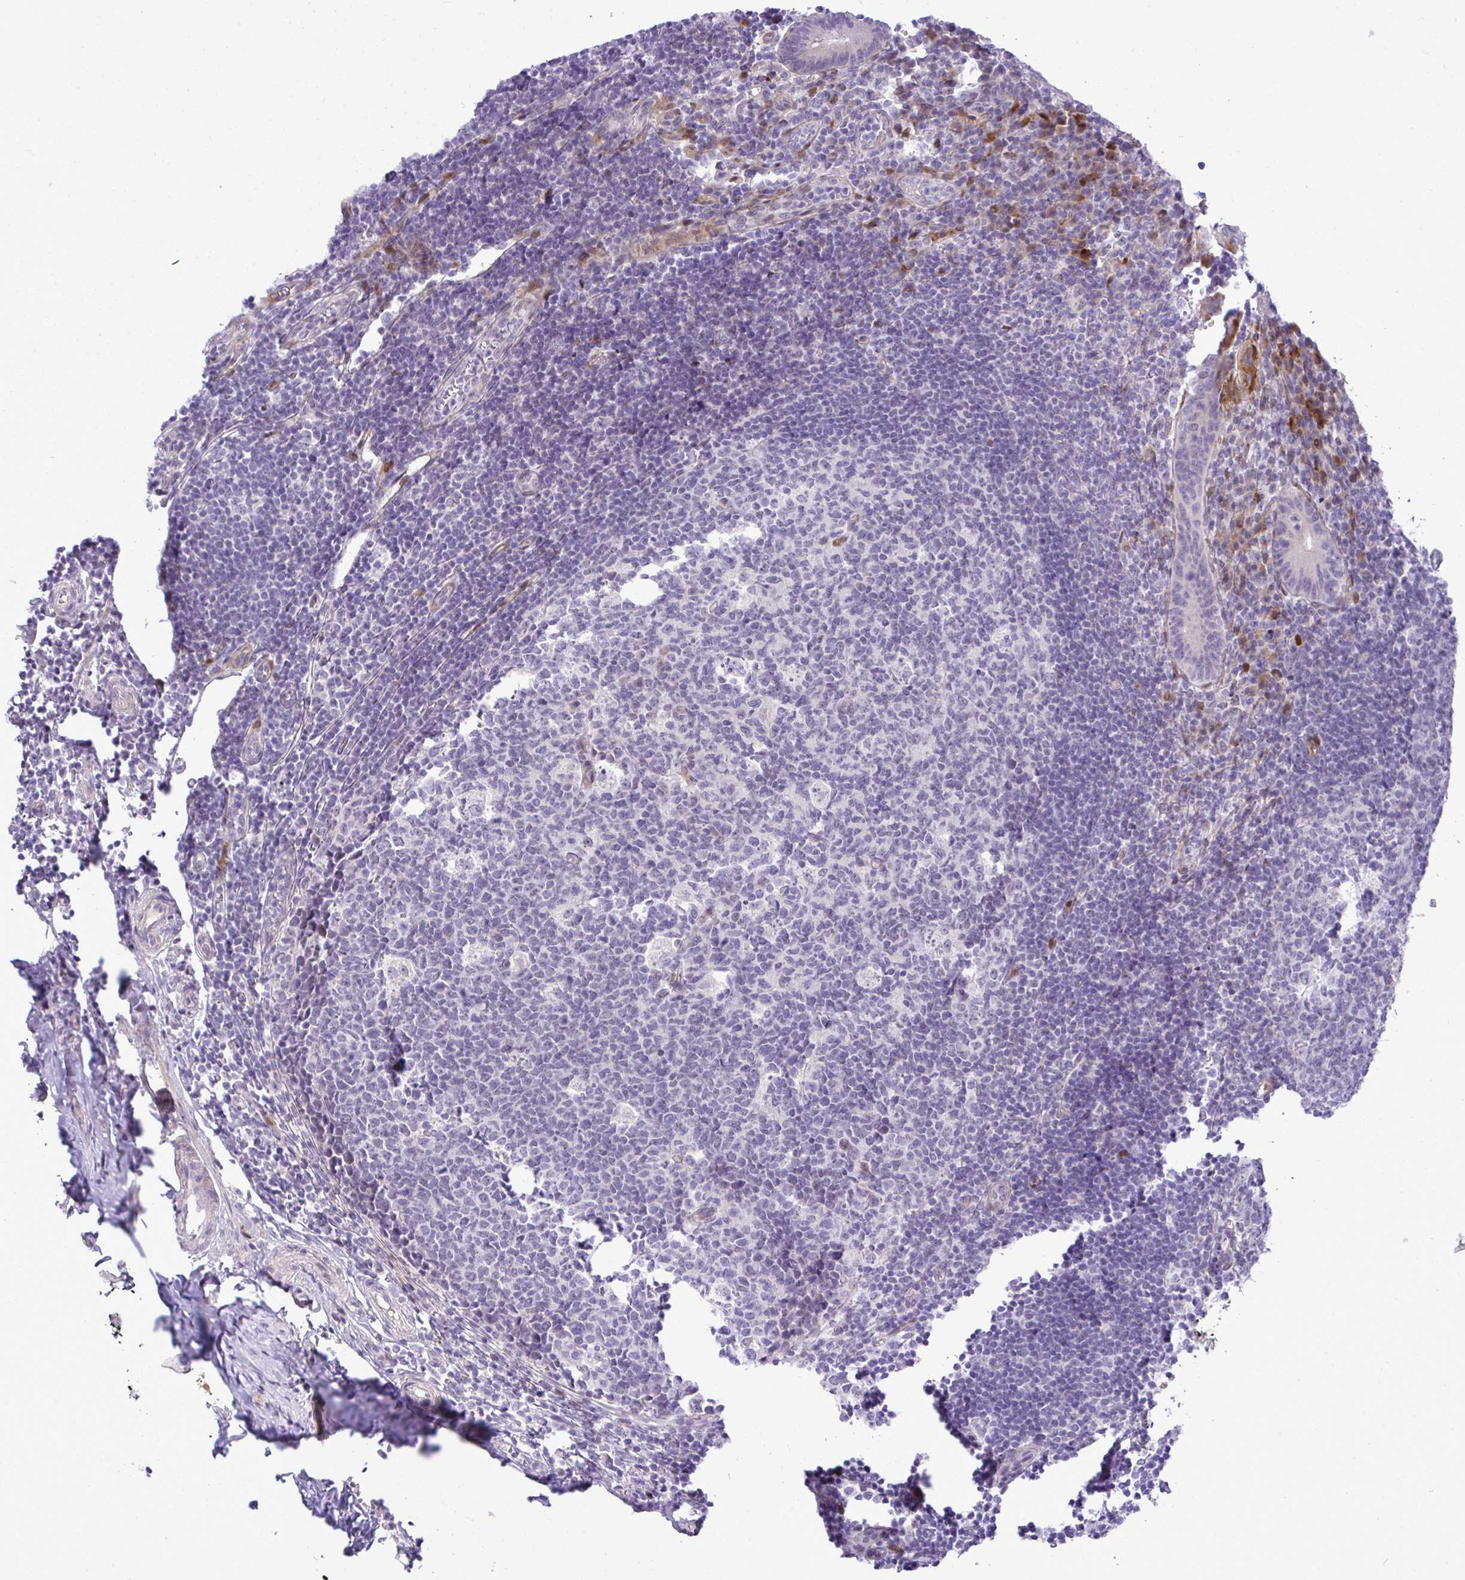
{"staining": {"intensity": "strong", "quantity": "<25%", "location": "cytoplasmic/membranous"}, "tissue": "appendix", "cell_type": "Glandular cells", "image_type": "normal", "snomed": [{"axis": "morphology", "description": "Normal tissue, NOS"}, {"axis": "topography", "description": "Appendix"}], "caption": "Immunohistochemical staining of unremarkable human appendix reveals strong cytoplasmic/membranous protein positivity in approximately <25% of glandular cells. (DAB (3,3'-diaminobenzidine) IHC with brightfield microscopy, high magnification).", "gene": "CASTOR2", "patient": {"sex": "male", "age": 18}}